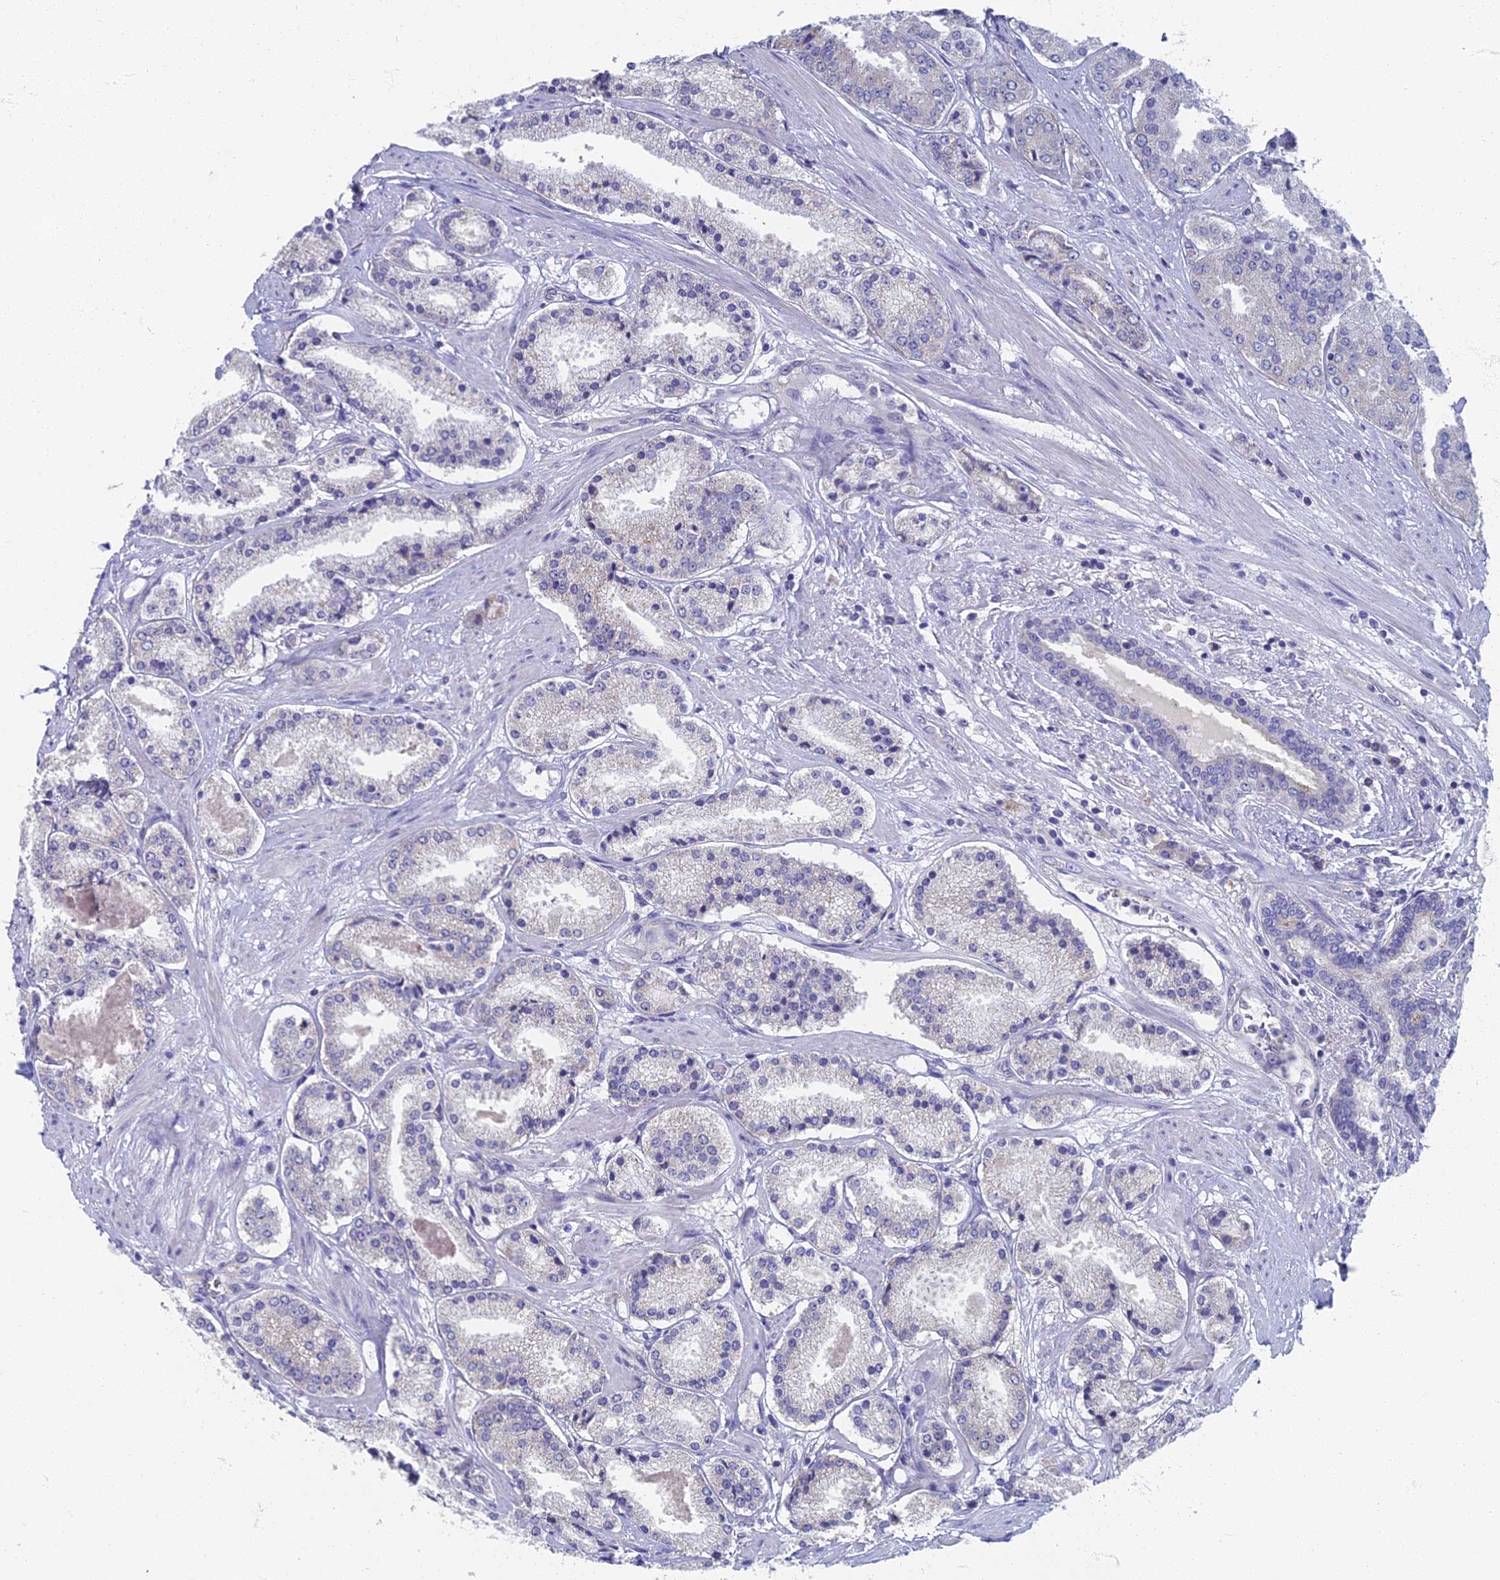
{"staining": {"intensity": "negative", "quantity": "none", "location": "none"}, "tissue": "prostate cancer", "cell_type": "Tumor cells", "image_type": "cancer", "snomed": [{"axis": "morphology", "description": "Adenocarcinoma, High grade"}, {"axis": "topography", "description": "Prostate"}], "caption": "Immunohistochemistry (IHC) of human prostate cancer reveals no expression in tumor cells.", "gene": "SPIN4", "patient": {"sex": "male", "age": 63}}